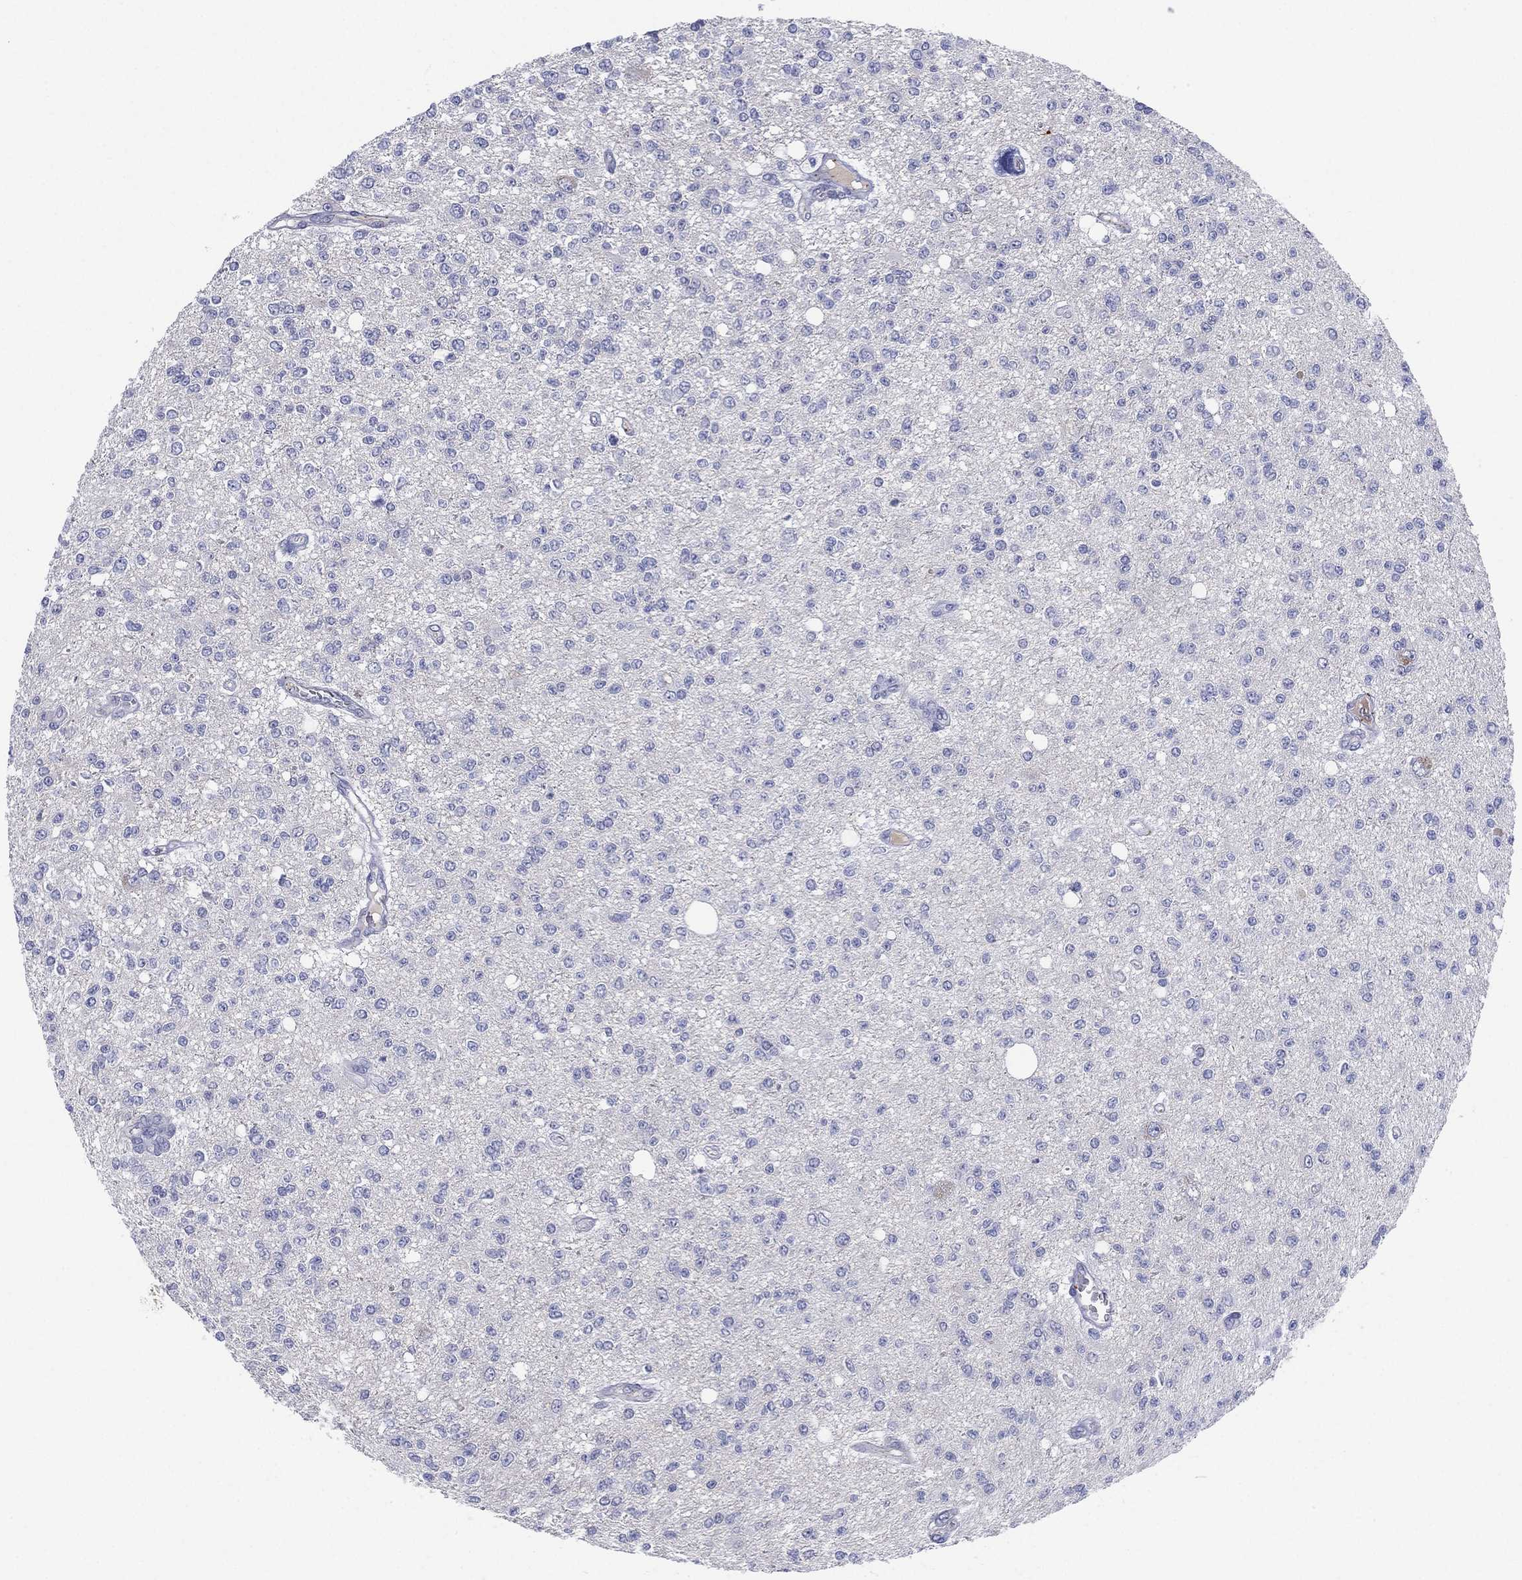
{"staining": {"intensity": "negative", "quantity": "none", "location": "none"}, "tissue": "glioma", "cell_type": "Tumor cells", "image_type": "cancer", "snomed": [{"axis": "morphology", "description": "Glioma, malignant, Low grade"}, {"axis": "topography", "description": "Brain"}], "caption": "Immunohistochemistry (IHC) image of neoplastic tissue: human malignant glioma (low-grade) stained with DAB reveals no significant protein positivity in tumor cells.", "gene": "CYP2D6", "patient": {"sex": "male", "age": 67}}